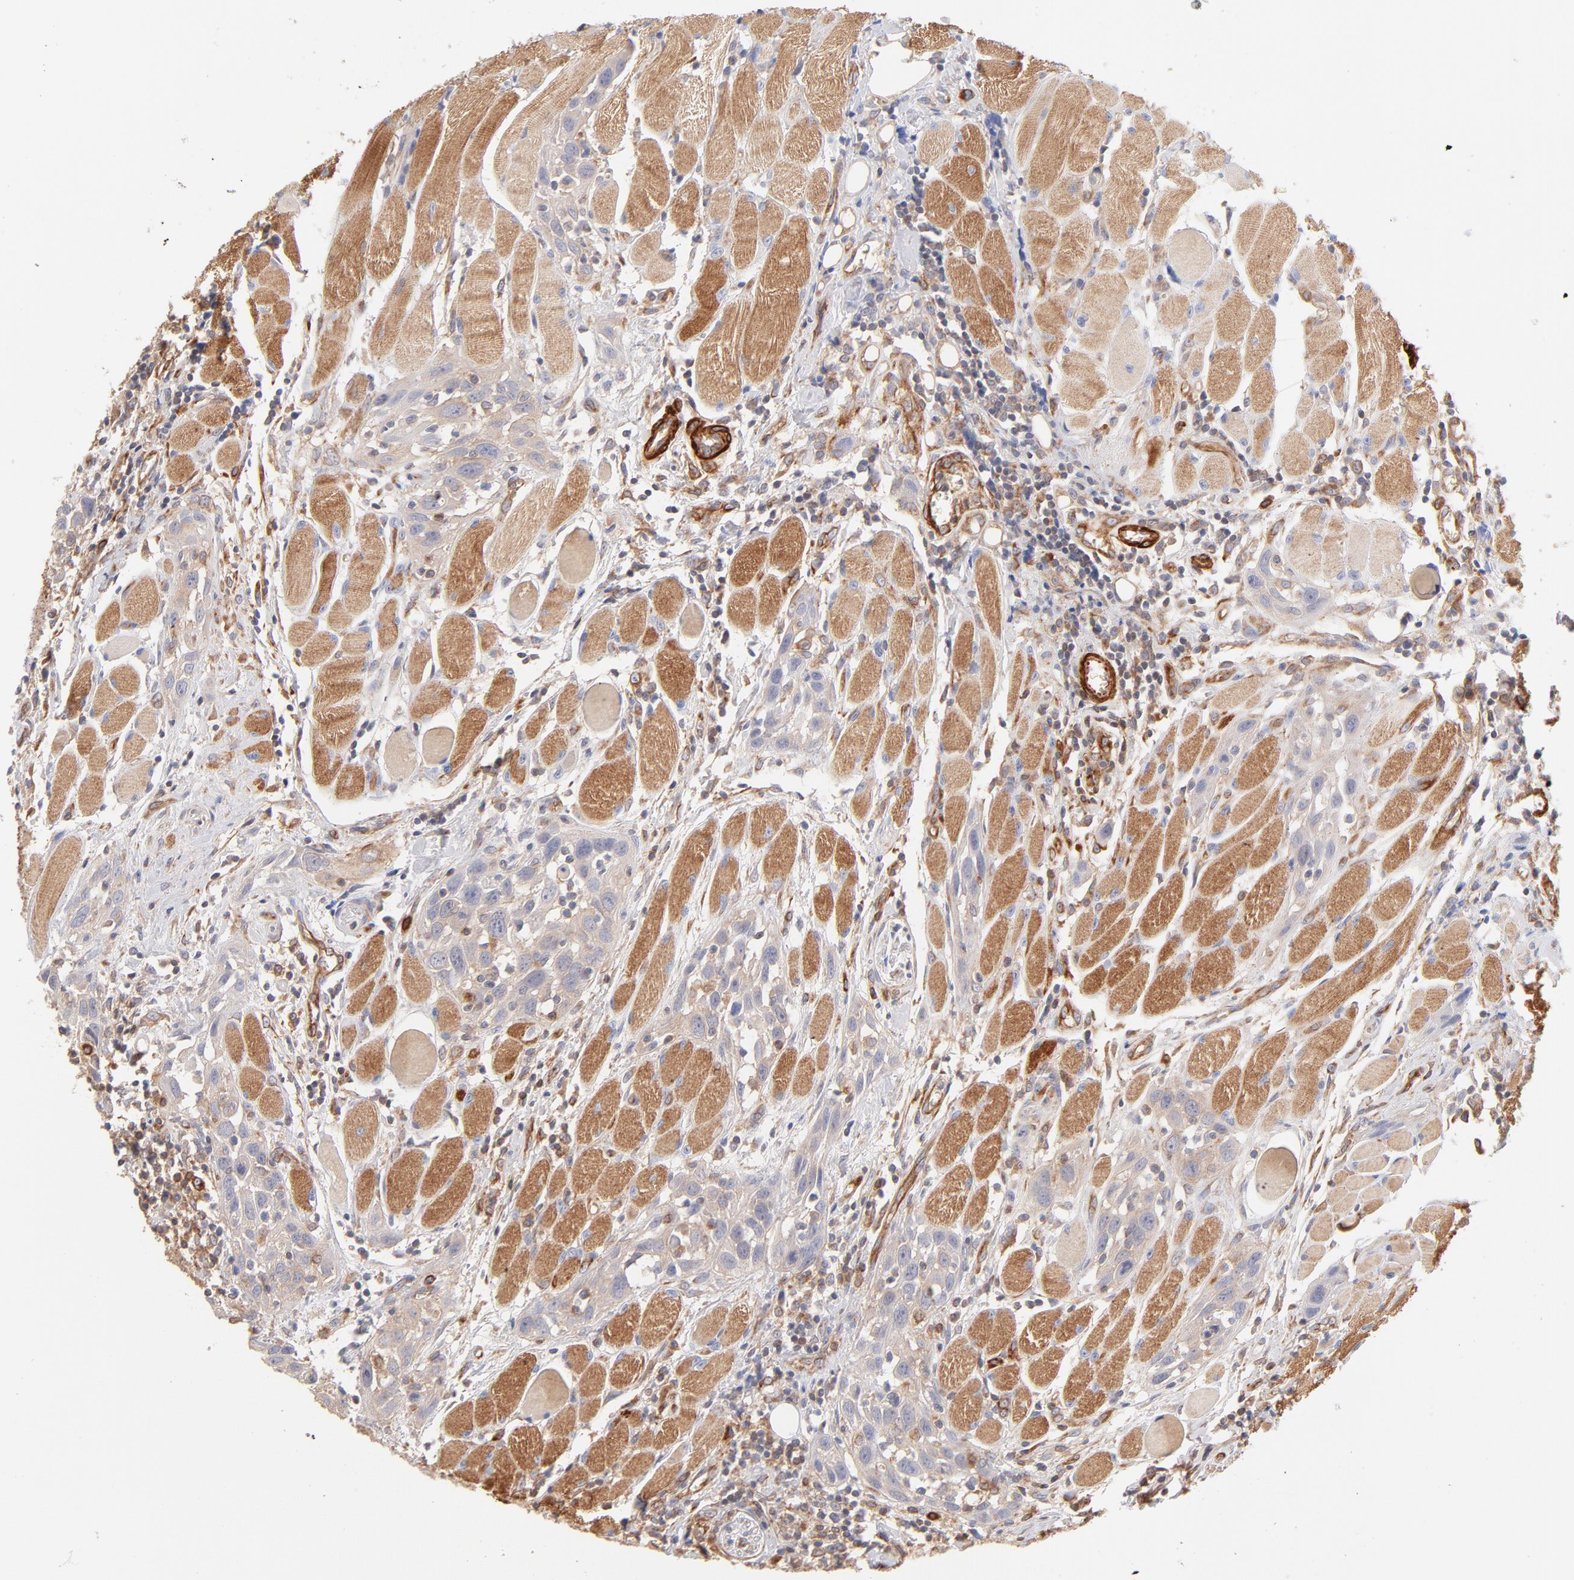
{"staining": {"intensity": "negative", "quantity": "none", "location": "none"}, "tissue": "head and neck cancer", "cell_type": "Tumor cells", "image_type": "cancer", "snomed": [{"axis": "morphology", "description": "Squamous cell carcinoma, NOS"}, {"axis": "topography", "description": "Oral tissue"}, {"axis": "topography", "description": "Head-Neck"}], "caption": "The immunohistochemistry image has no significant staining in tumor cells of head and neck squamous cell carcinoma tissue.", "gene": "LDLRAP1", "patient": {"sex": "female", "age": 50}}